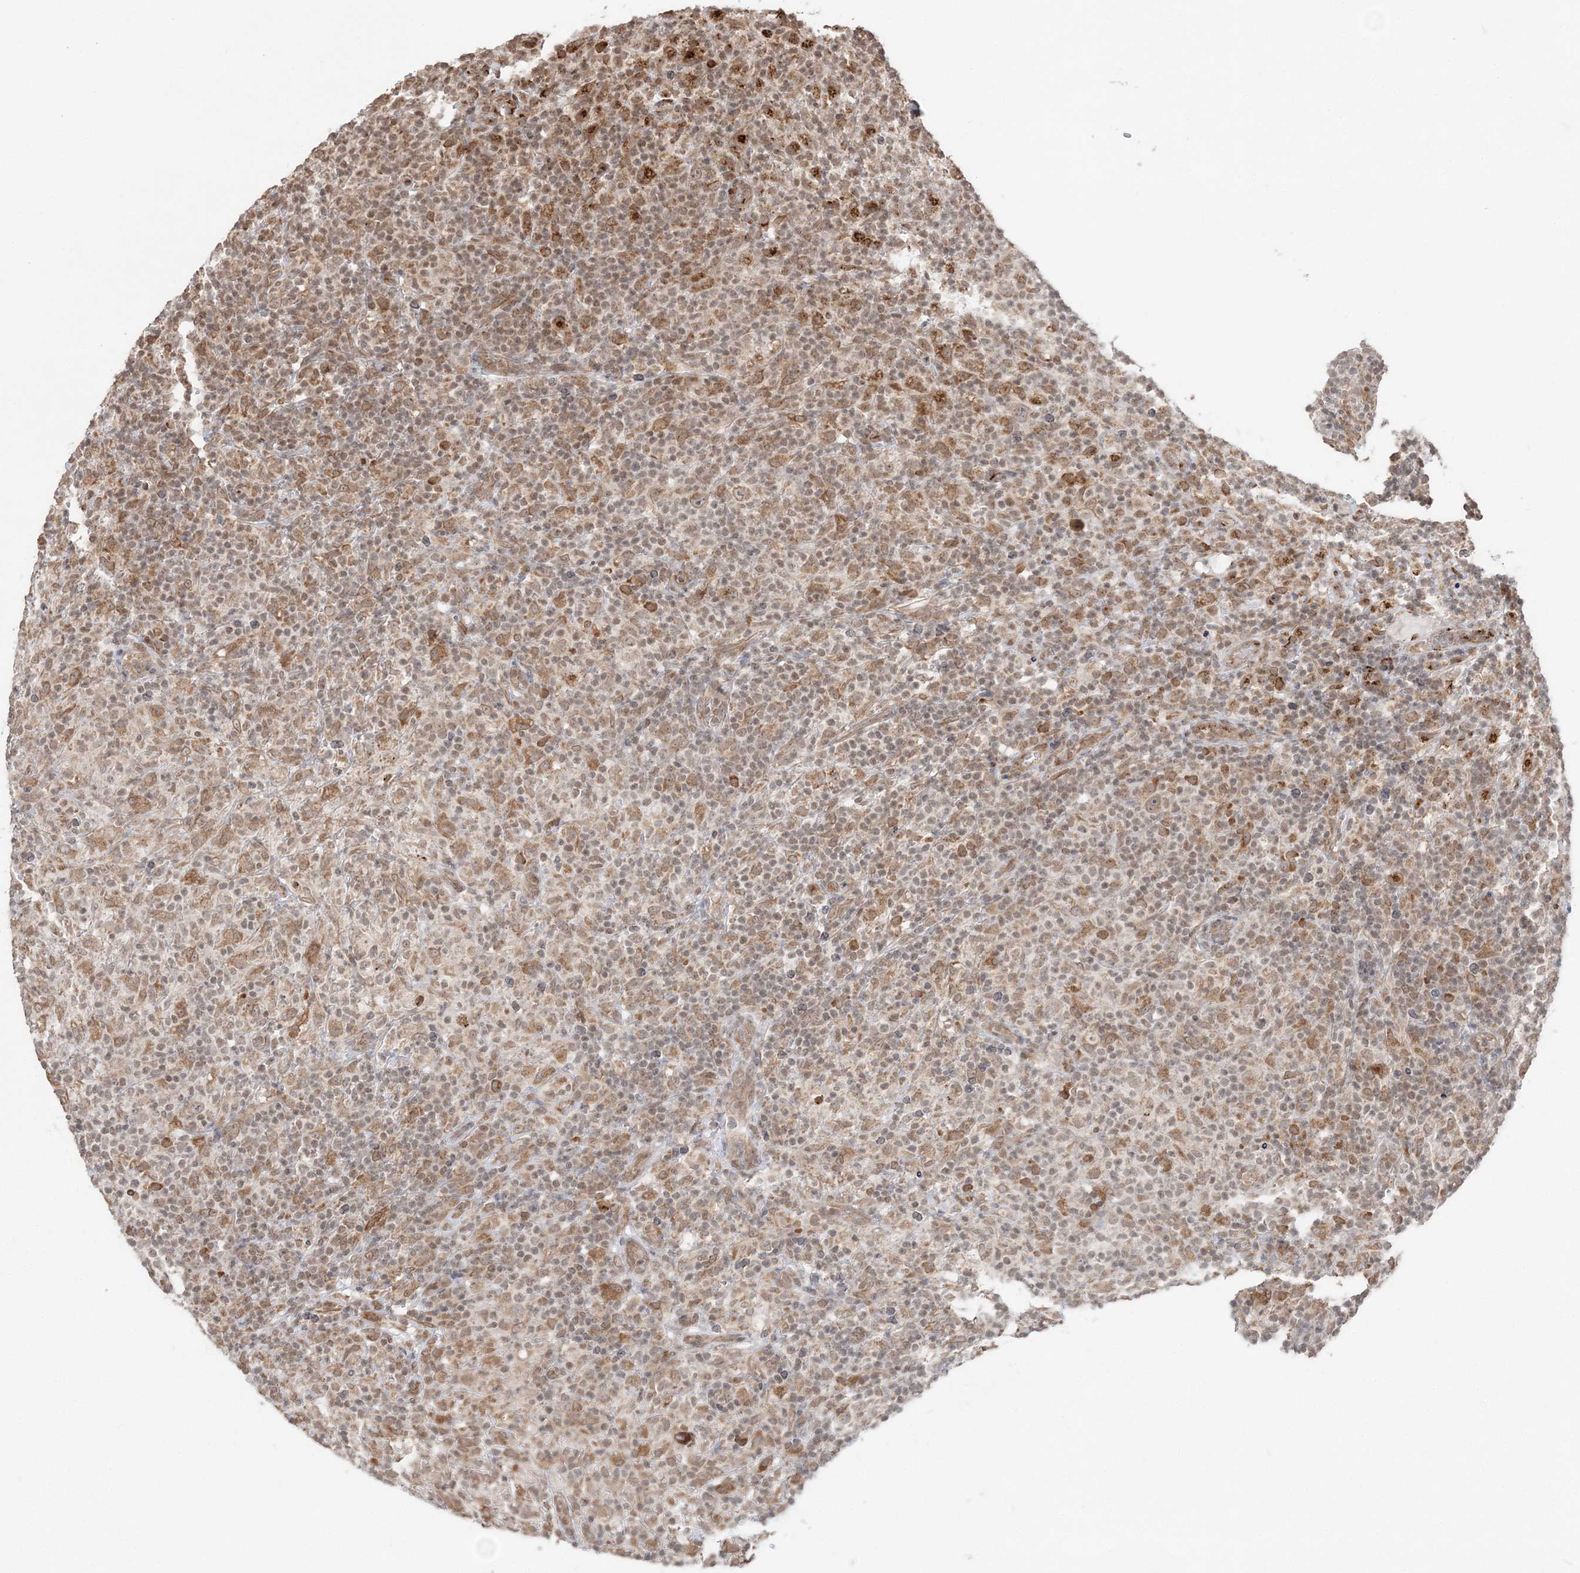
{"staining": {"intensity": "weak", "quantity": ">75%", "location": "cytoplasmic/membranous"}, "tissue": "lymphoma", "cell_type": "Tumor cells", "image_type": "cancer", "snomed": [{"axis": "morphology", "description": "Hodgkin's disease, NOS"}, {"axis": "topography", "description": "Lymph node"}], "caption": "Protein expression analysis of lymphoma exhibits weak cytoplasmic/membranous positivity in about >75% of tumor cells.", "gene": "TMED10", "patient": {"sex": "male", "age": 70}}